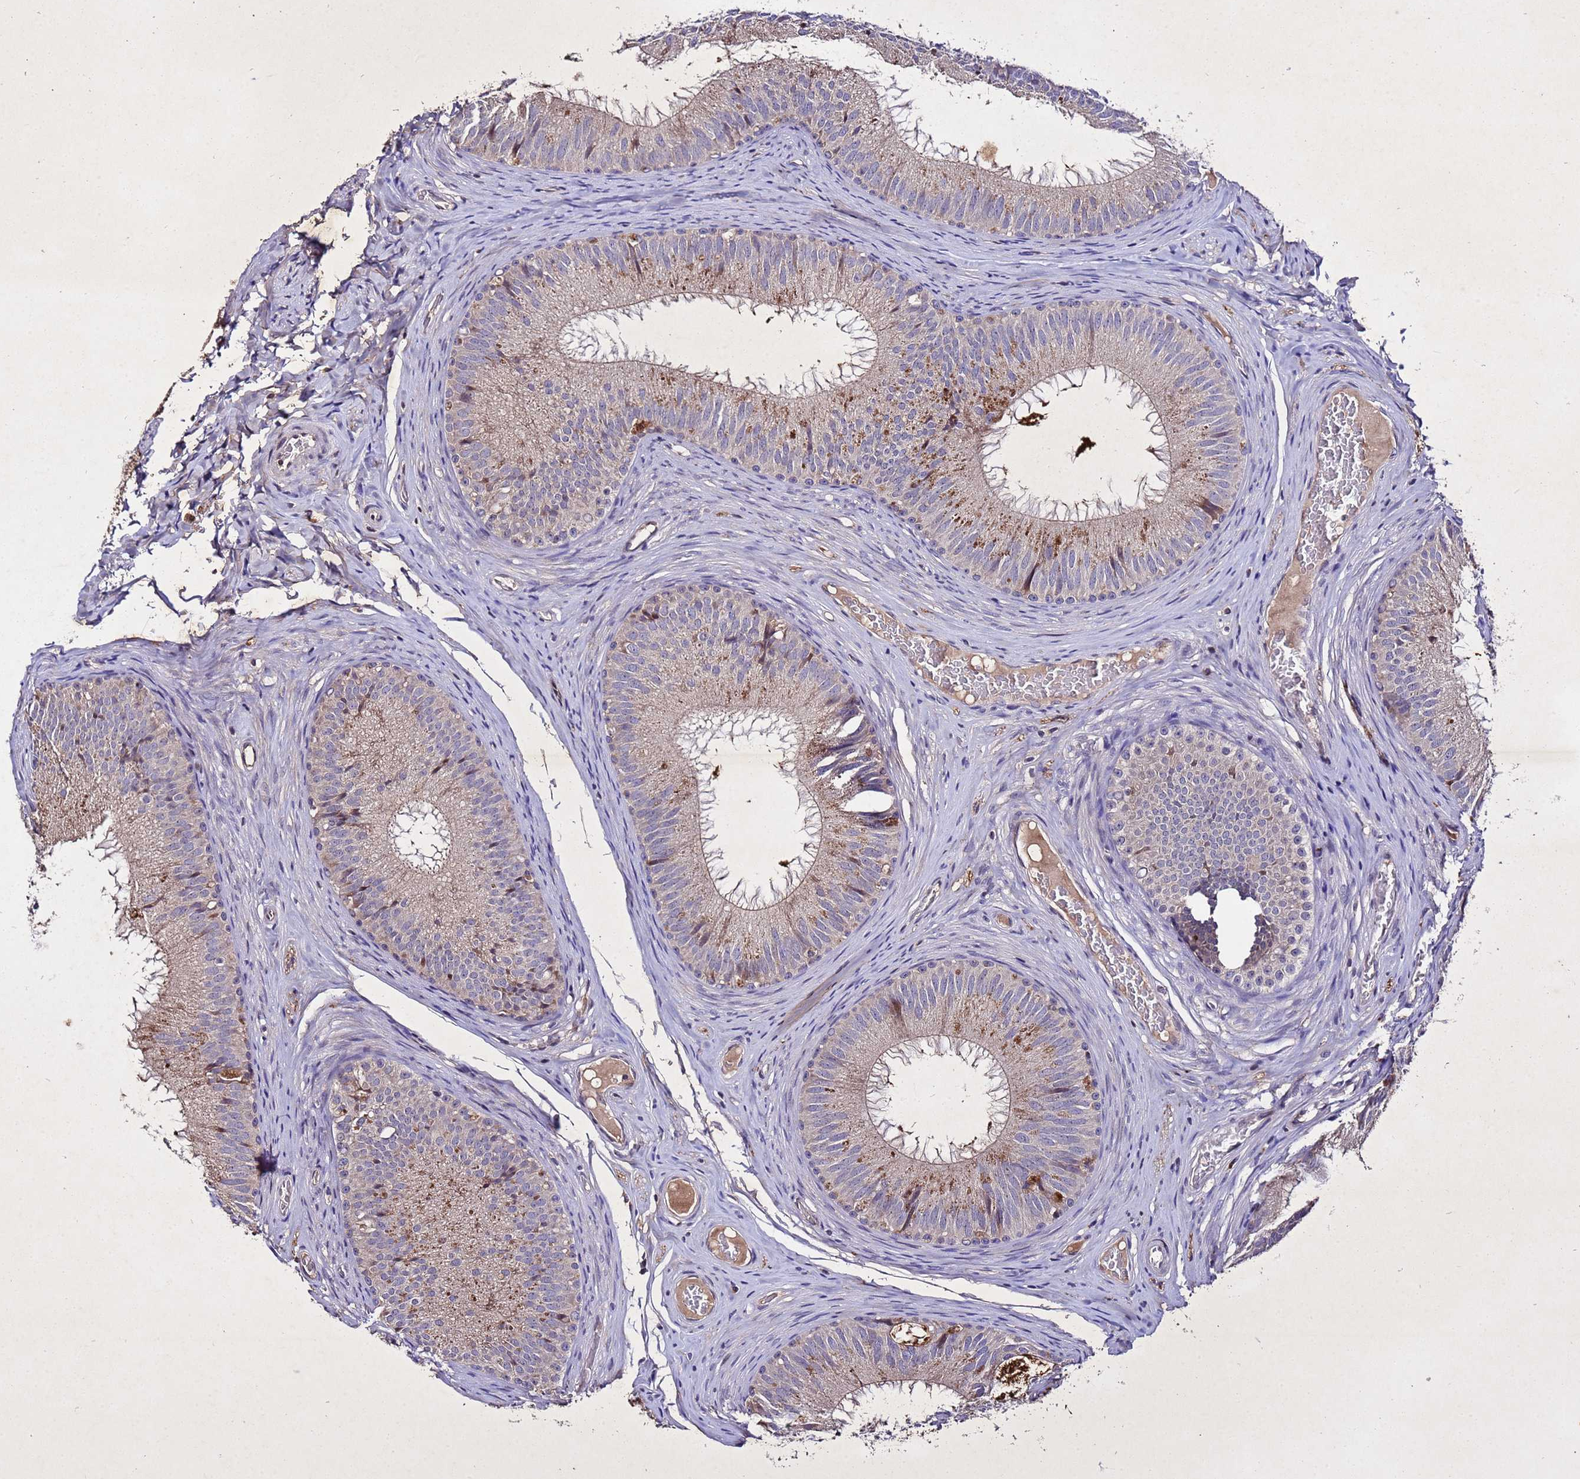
{"staining": {"intensity": "moderate", "quantity": "<25%", "location": "cytoplasmic/membranous"}, "tissue": "epididymis", "cell_type": "Glandular cells", "image_type": "normal", "snomed": [{"axis": "morphology", "description": "Normal tissue, NOS"}, {"axis": "topography", "description": "Epididymis"}], "caption": "Human epididymis stained for a protein (brown) demonstrates moderate cytoplasmic/membranous positive staining in about <25% of glandular cells.", "gene": "SV2B", "patient": {"sex": "male", "age": 34}}